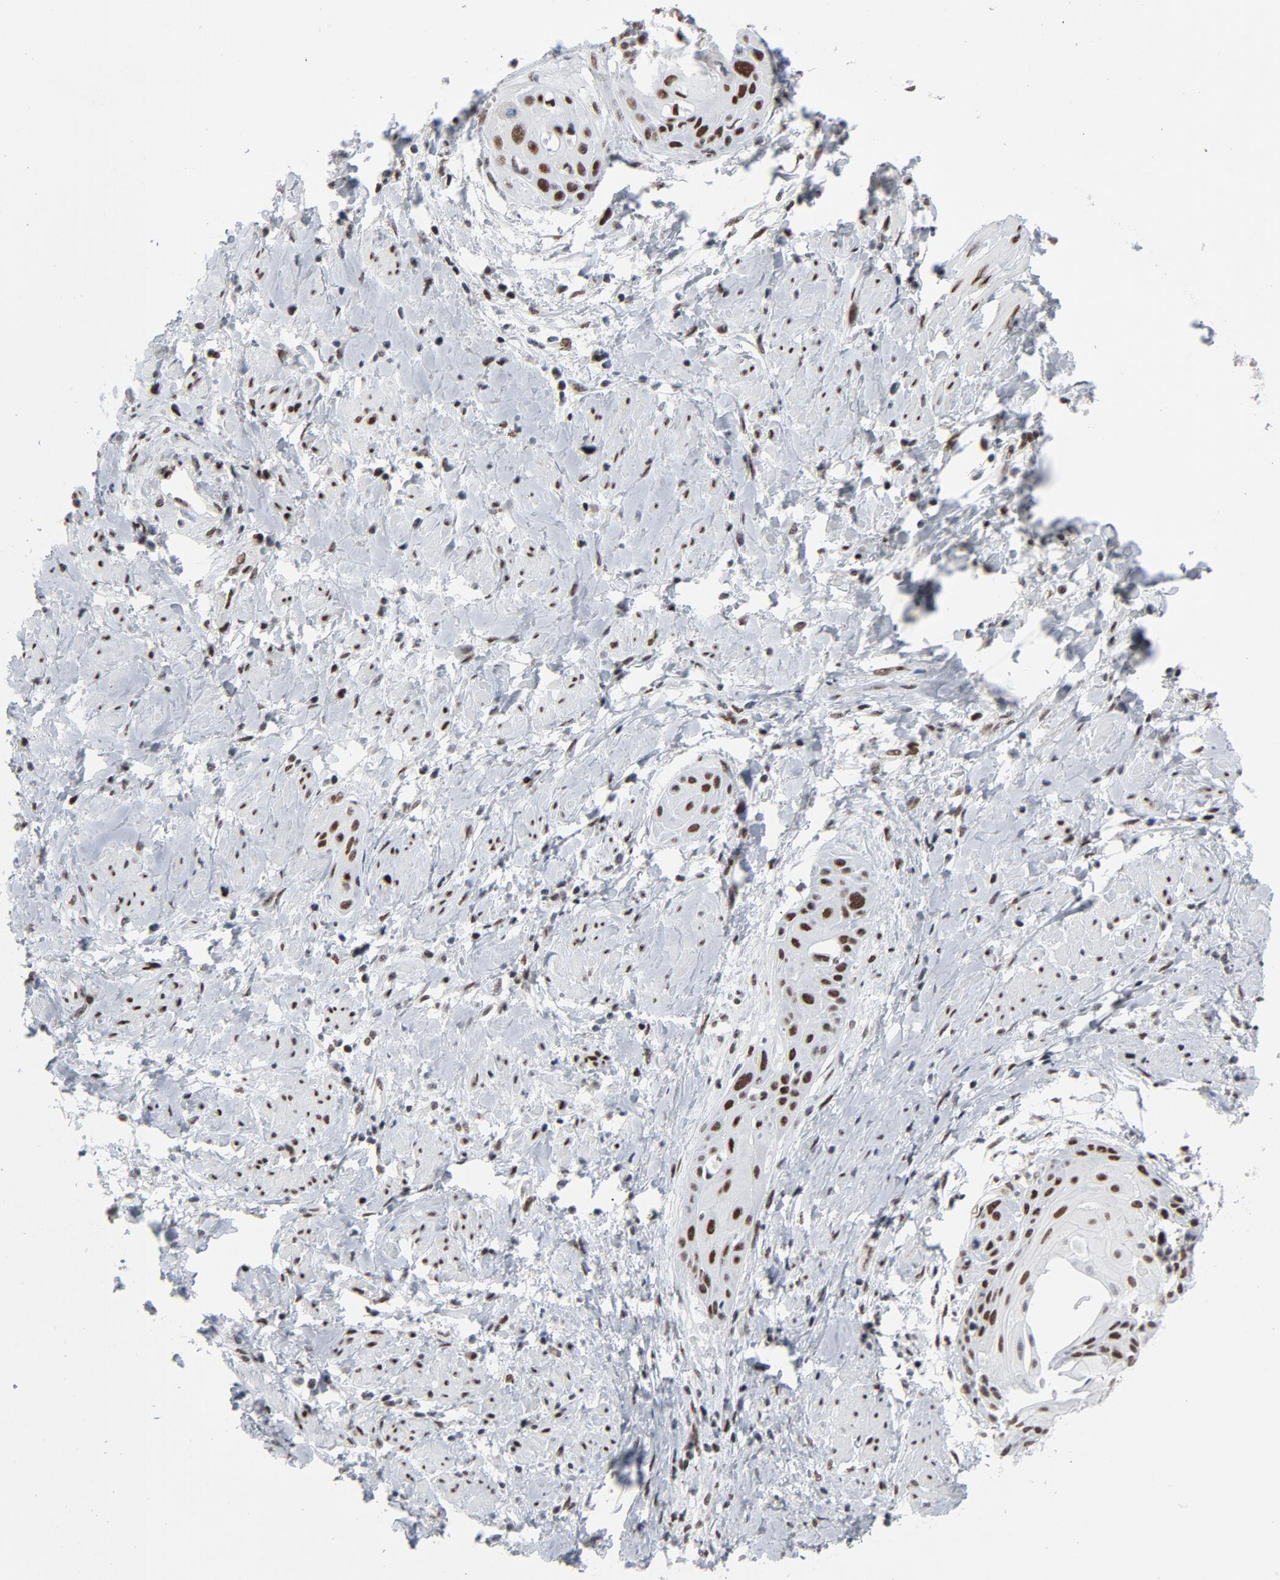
{"staining": {"intensity": "strong", "quantity": ">75%", "location": "nuclear"}, "tissue": "cervical cancer", "cell_type": "Tumor cells", "image_type": "cancer", "snomed": [{"axis": "morphology", "description": "Squamous cell carcinoma, NOS"}, {"axis": "topography", "description": "Cervix"}], "caption": "Tumor cells exhibit strong nuclear staining in about >75% of cells in cervical cancer (squamous cell carcinoma). Using DAB (3,3'-diaminobenzidine) (brown) and hematoxylin (blue) stains, captured at high magnification using brightfield microscopy.", "gene": "HSF1", "patient": {"sex": "female", "age": 57}}